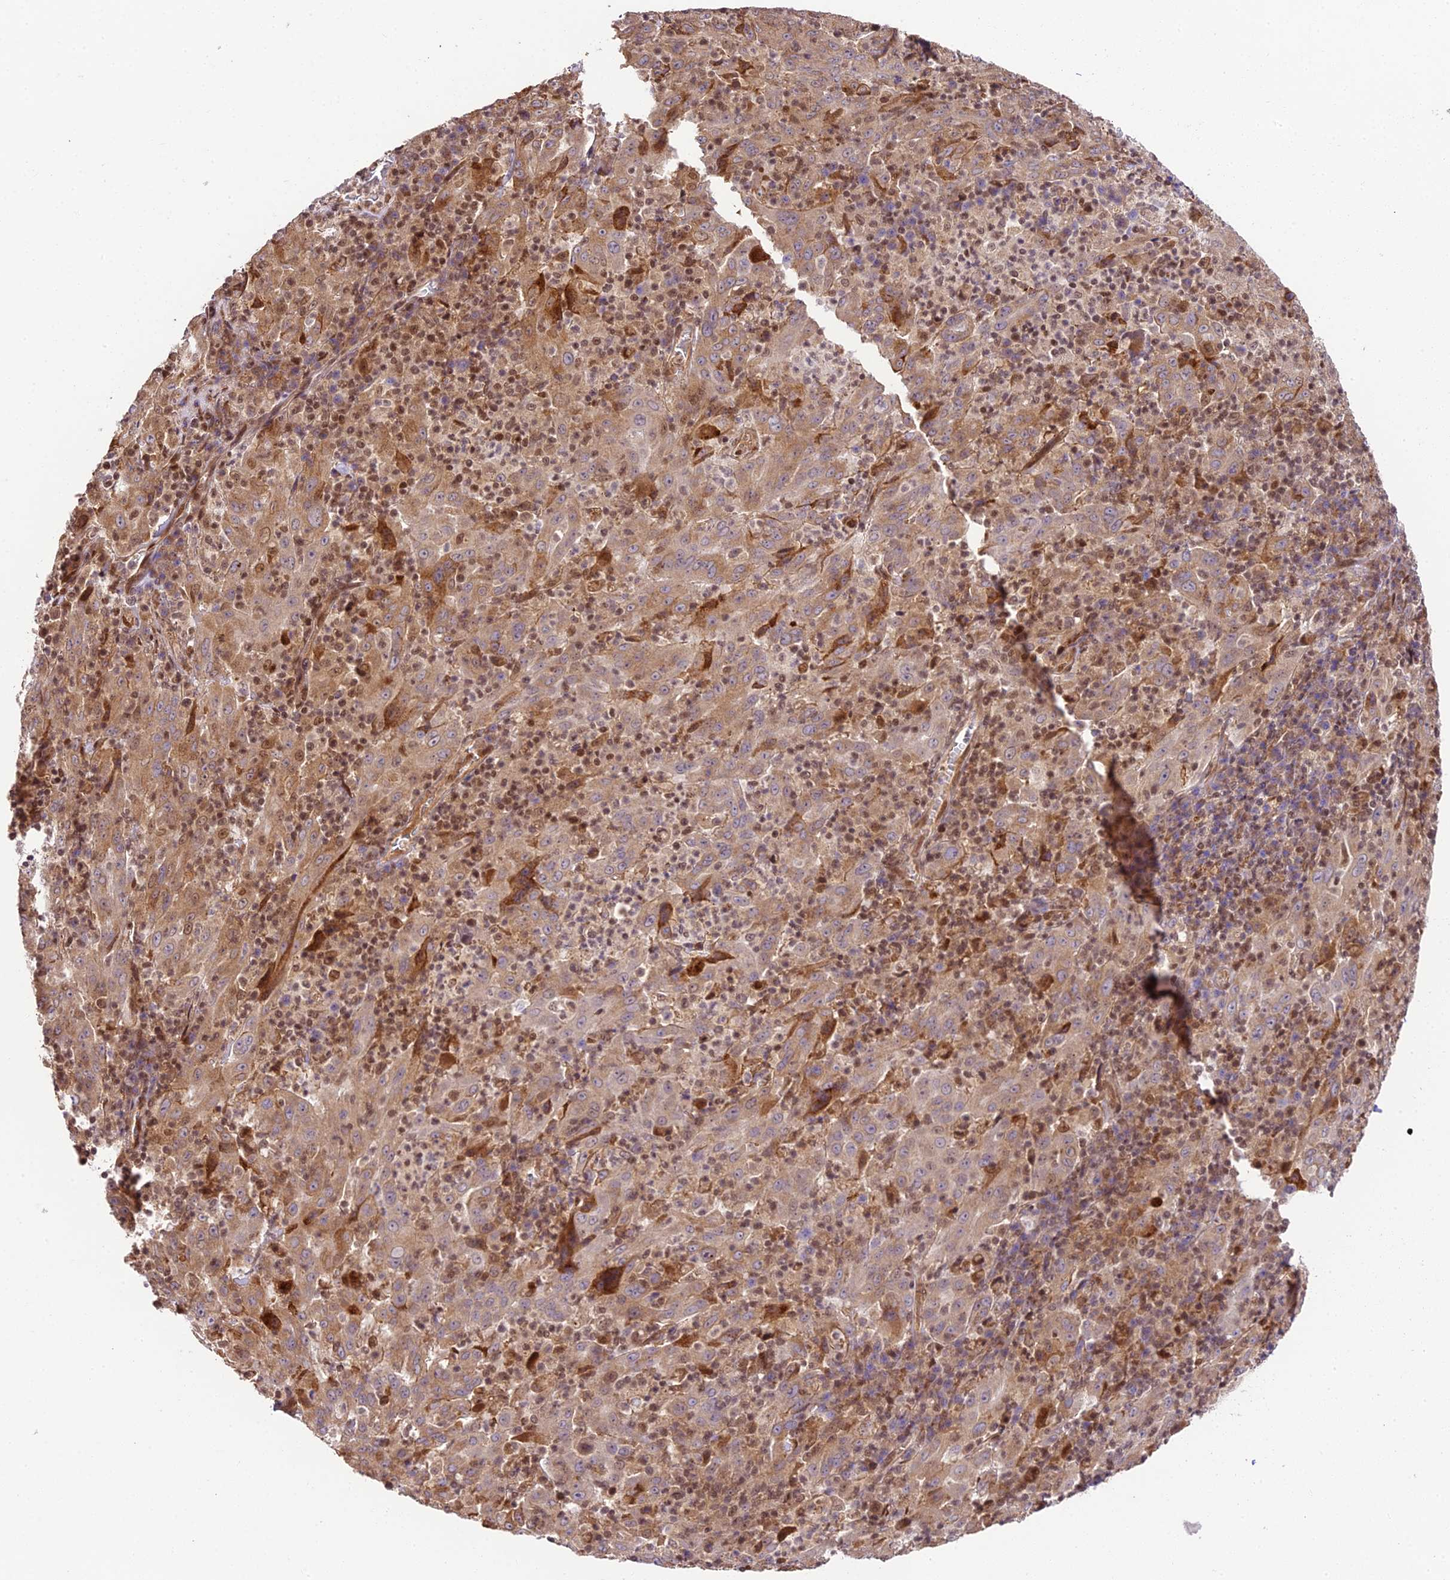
{"staining": {"intensity": "weak", "quantity": "25%-75%", "location": "cytoplasmic/membranous"}, "tissue": "pancreatic cancer", "cell_type": "Tumor cells", "image_type": "cancer", "snomed": [{"axis": "morphology", "description": "Adenocarcinoma, NOS"}, {"axis": "topography", "description": "Pancreas"}], "caption": "DAB immunohistochemical staining of pancreatic adenocarcinoma displays weak cytoplasmic/membranous protein positivity in about 25%-75% of tumor cells.", "gene": "TRIM22", "patient": {"sex": "male", "age": 63}}